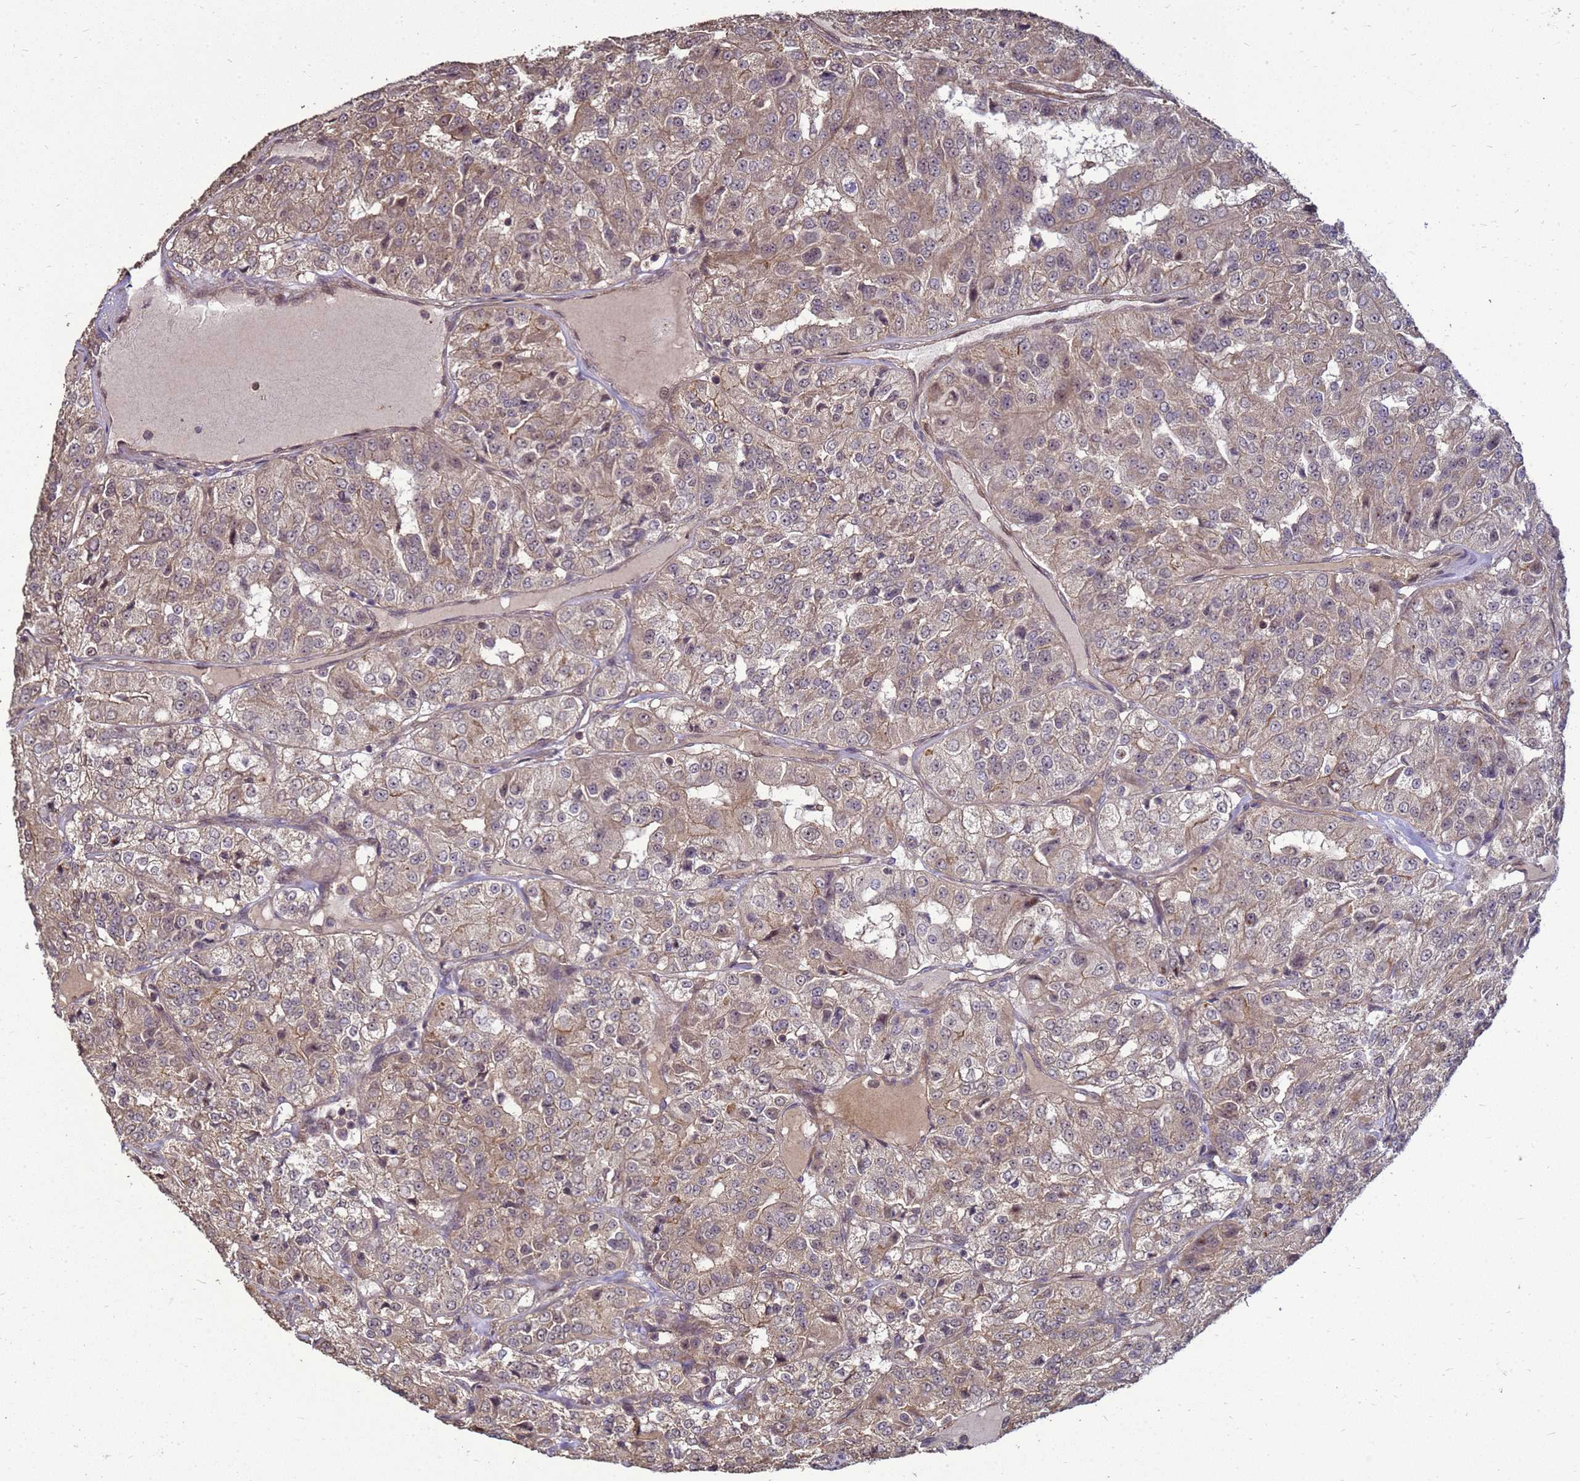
{"staining": {"intensity": "moderate", "quantity": ">75%", "location": "cytoplasmic/membranous"}, "tissue": "renal cancer", "cell_type": "Tumor cells", "image_type": "cancer", "snomed": [{"axis": "morphology", "description": "Adenocarcinoma, NOS"}, {"axis": "topography", "description": "Kidney"}], "caption": "A medium amount of moderate cytoplasmic/membranous expression is present in approximately >75% of tumor cells in adenocarcinoma (renal) tissue.", "gene": "CRBN", "patient": {"sex": "female", "age": 63}}